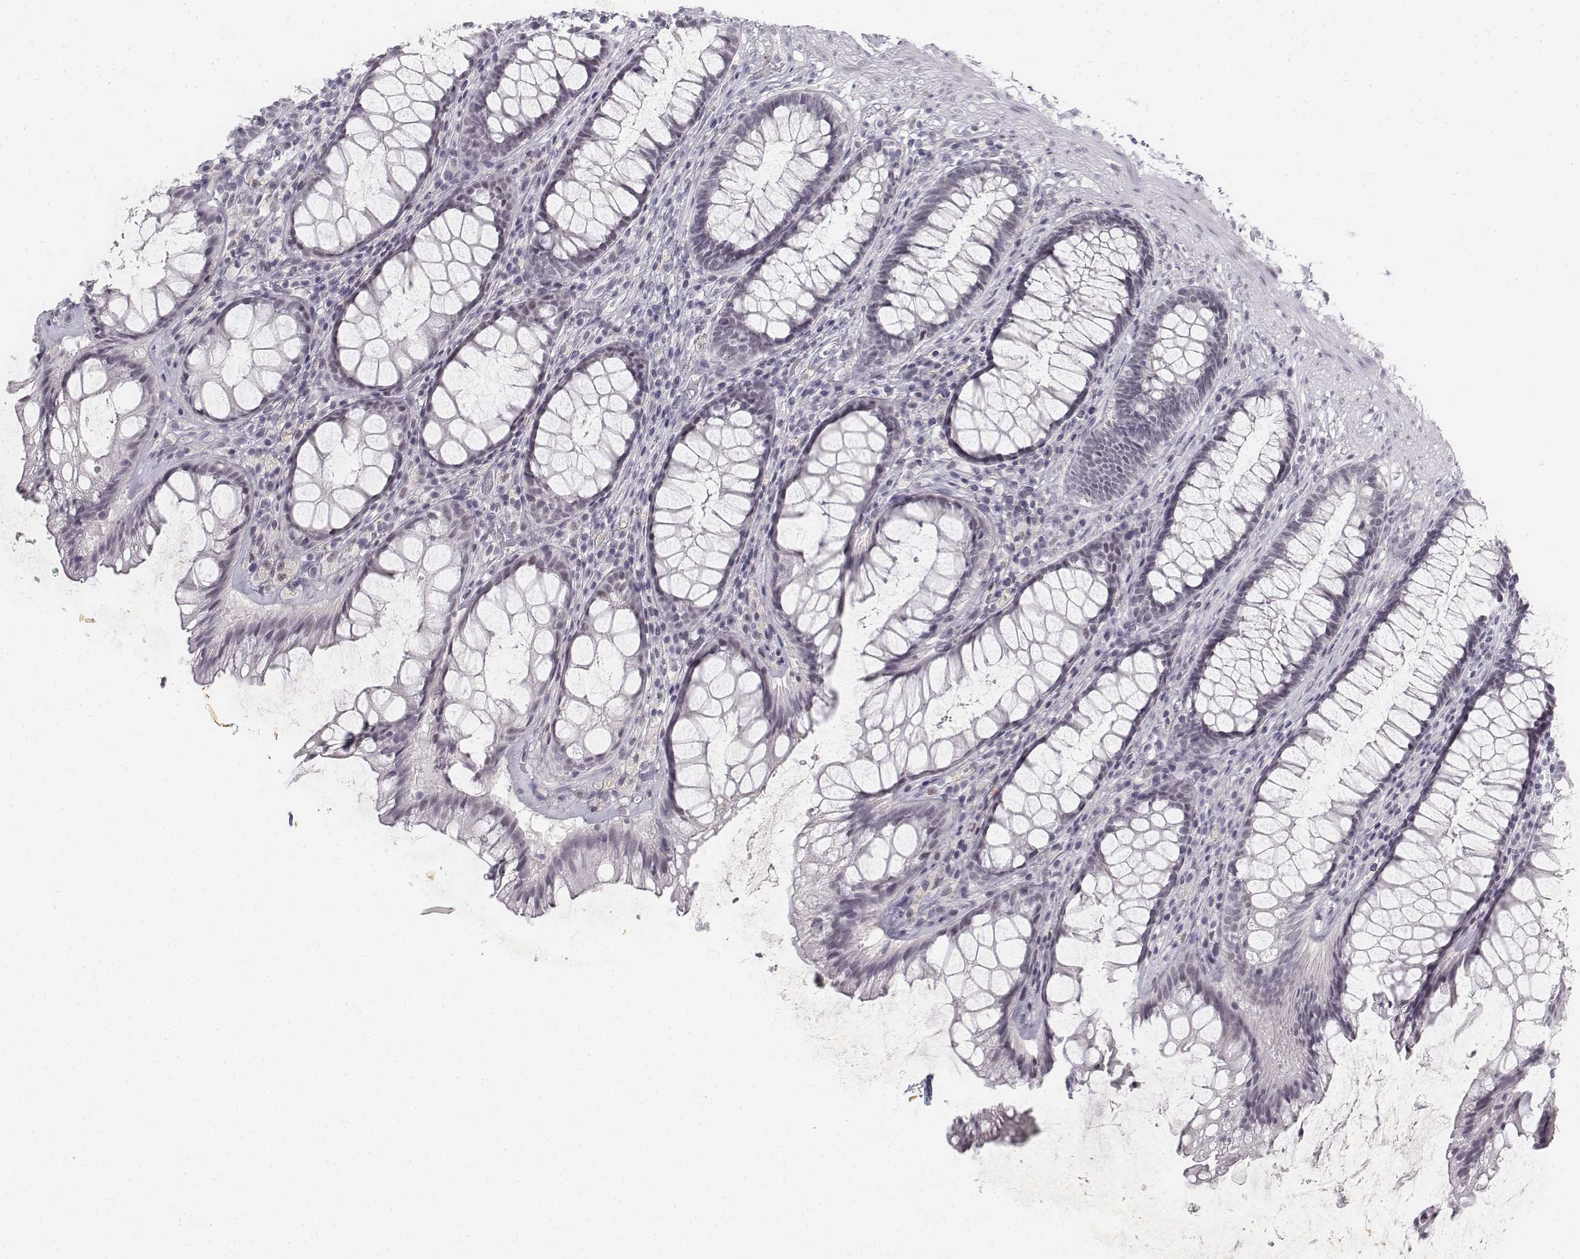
{"staining": {"intensity": "negative", "quantity": "none", "location": "none"}, "tissue": "rectum", "cell_type": "Glandular cells", "image_type": "normal", "snomed": [{"axis": "morphology", "description": "Normal tissue, NOS"}, {"axis": "topography", "description": "Rectum"}], "caption": "IHC micrograph of benign rectum: rectum stained with DAB (3,3'-diaminobenzidine) displays no significant protein staining in glandular cells. Nuclei are stained in blue.", "gene": "KRT84", "patient": {"sex": "male", "age": 72}}